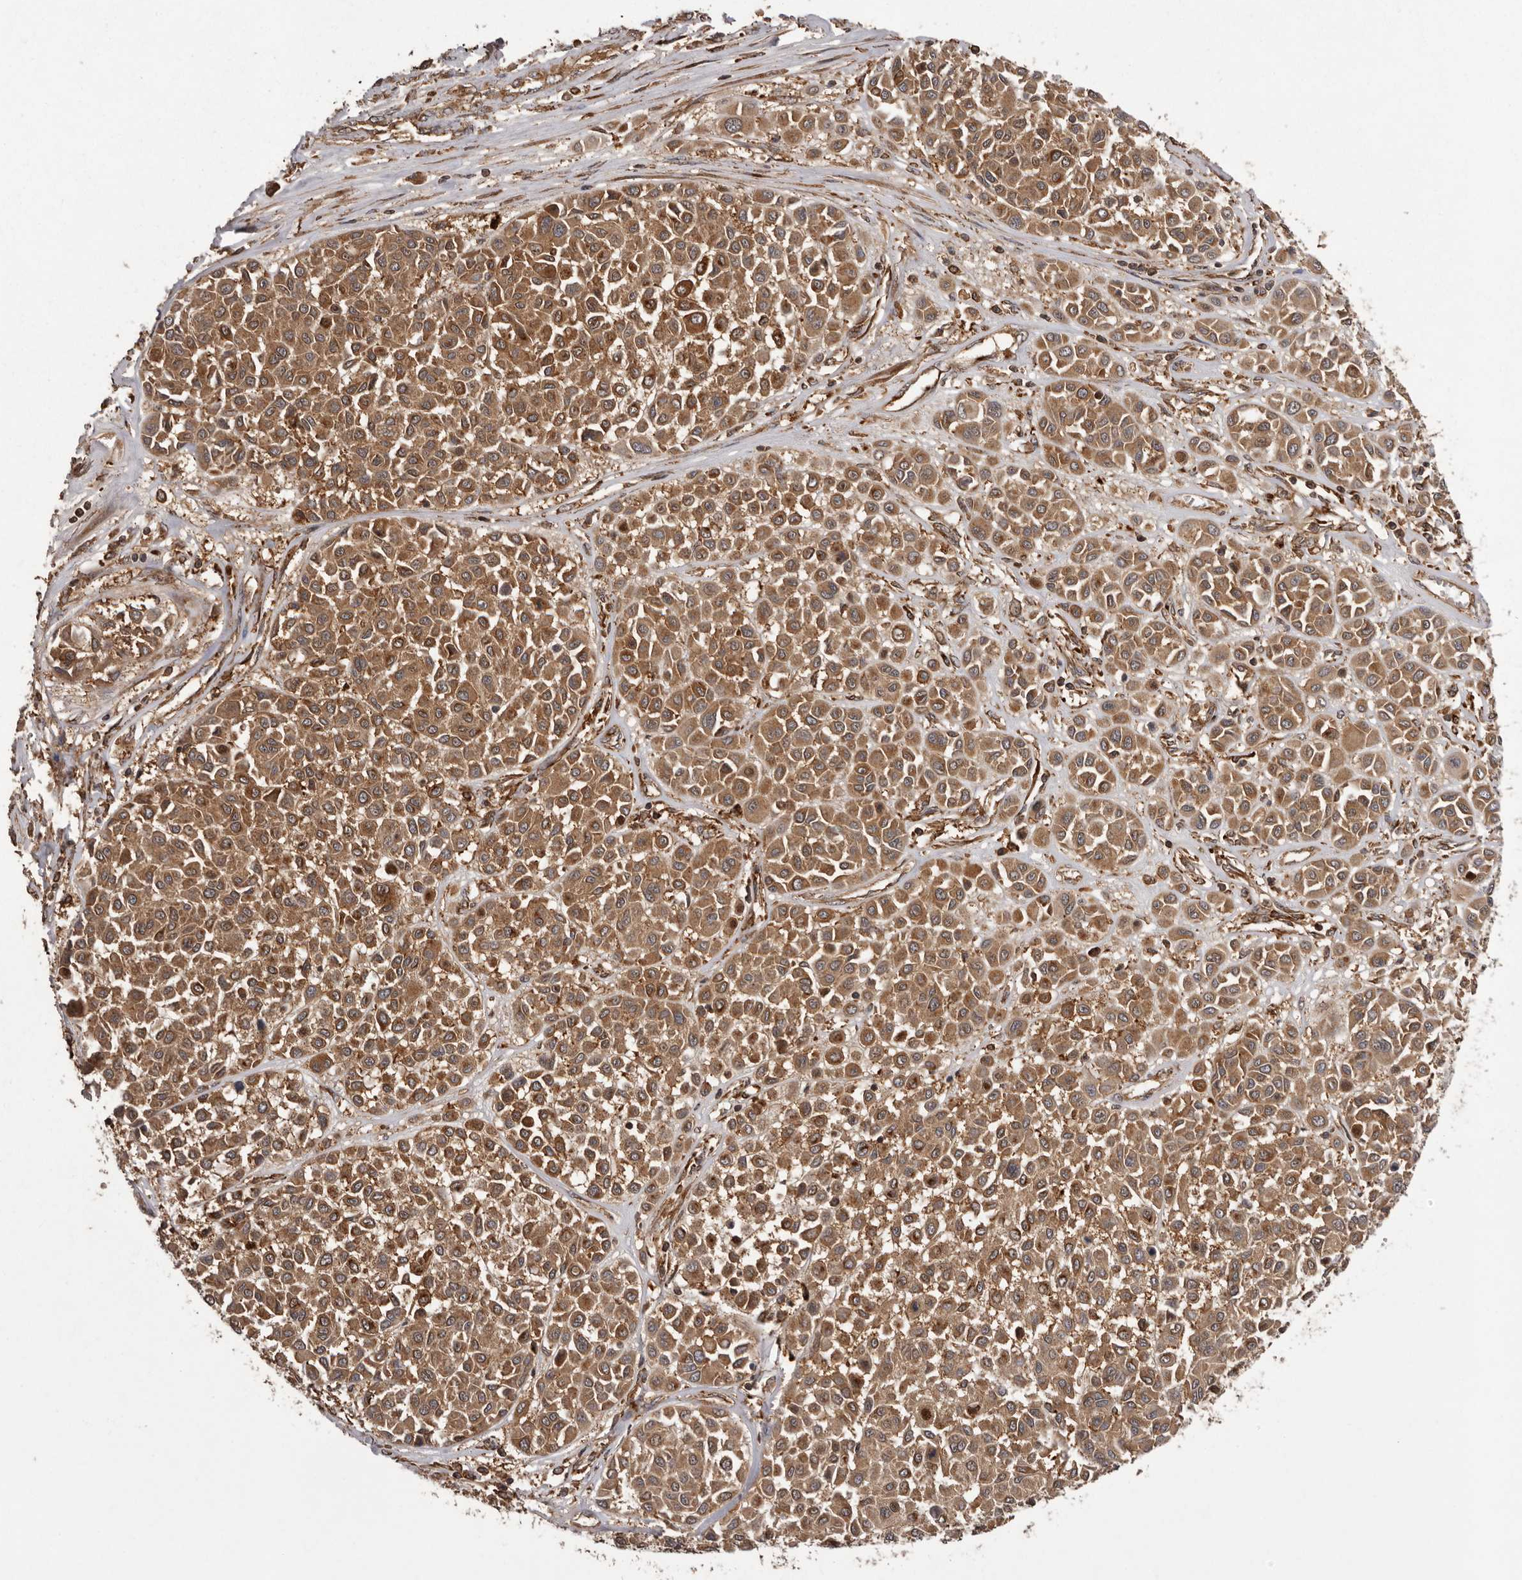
{"staining": {"intensity": "moderate", "quantity": ">75%", "location": "cytoplasmic/membranous"}, "tissue": "melanoma", "cell_type": "Tumor cells", "image_type": "cancer", "snomed": [{"axis": "morphology", "description": "Malignant melanoma, Metastatic site"}, {"axis": "topography", "description": "Soft tissue"}], "caption": "Malignant melanoma (metastatic site) stained with DAB IHC displays medium levels of moderate cytoplasmic/membranous expression in approximately >75% of tumor cells. (DAB (3,3'-diaminobenzidine) IHC, brown staining for protein, blue staining for nuclei).", "gene": "SLC22A3", "patient": {"sex": "male", "age": 41}}